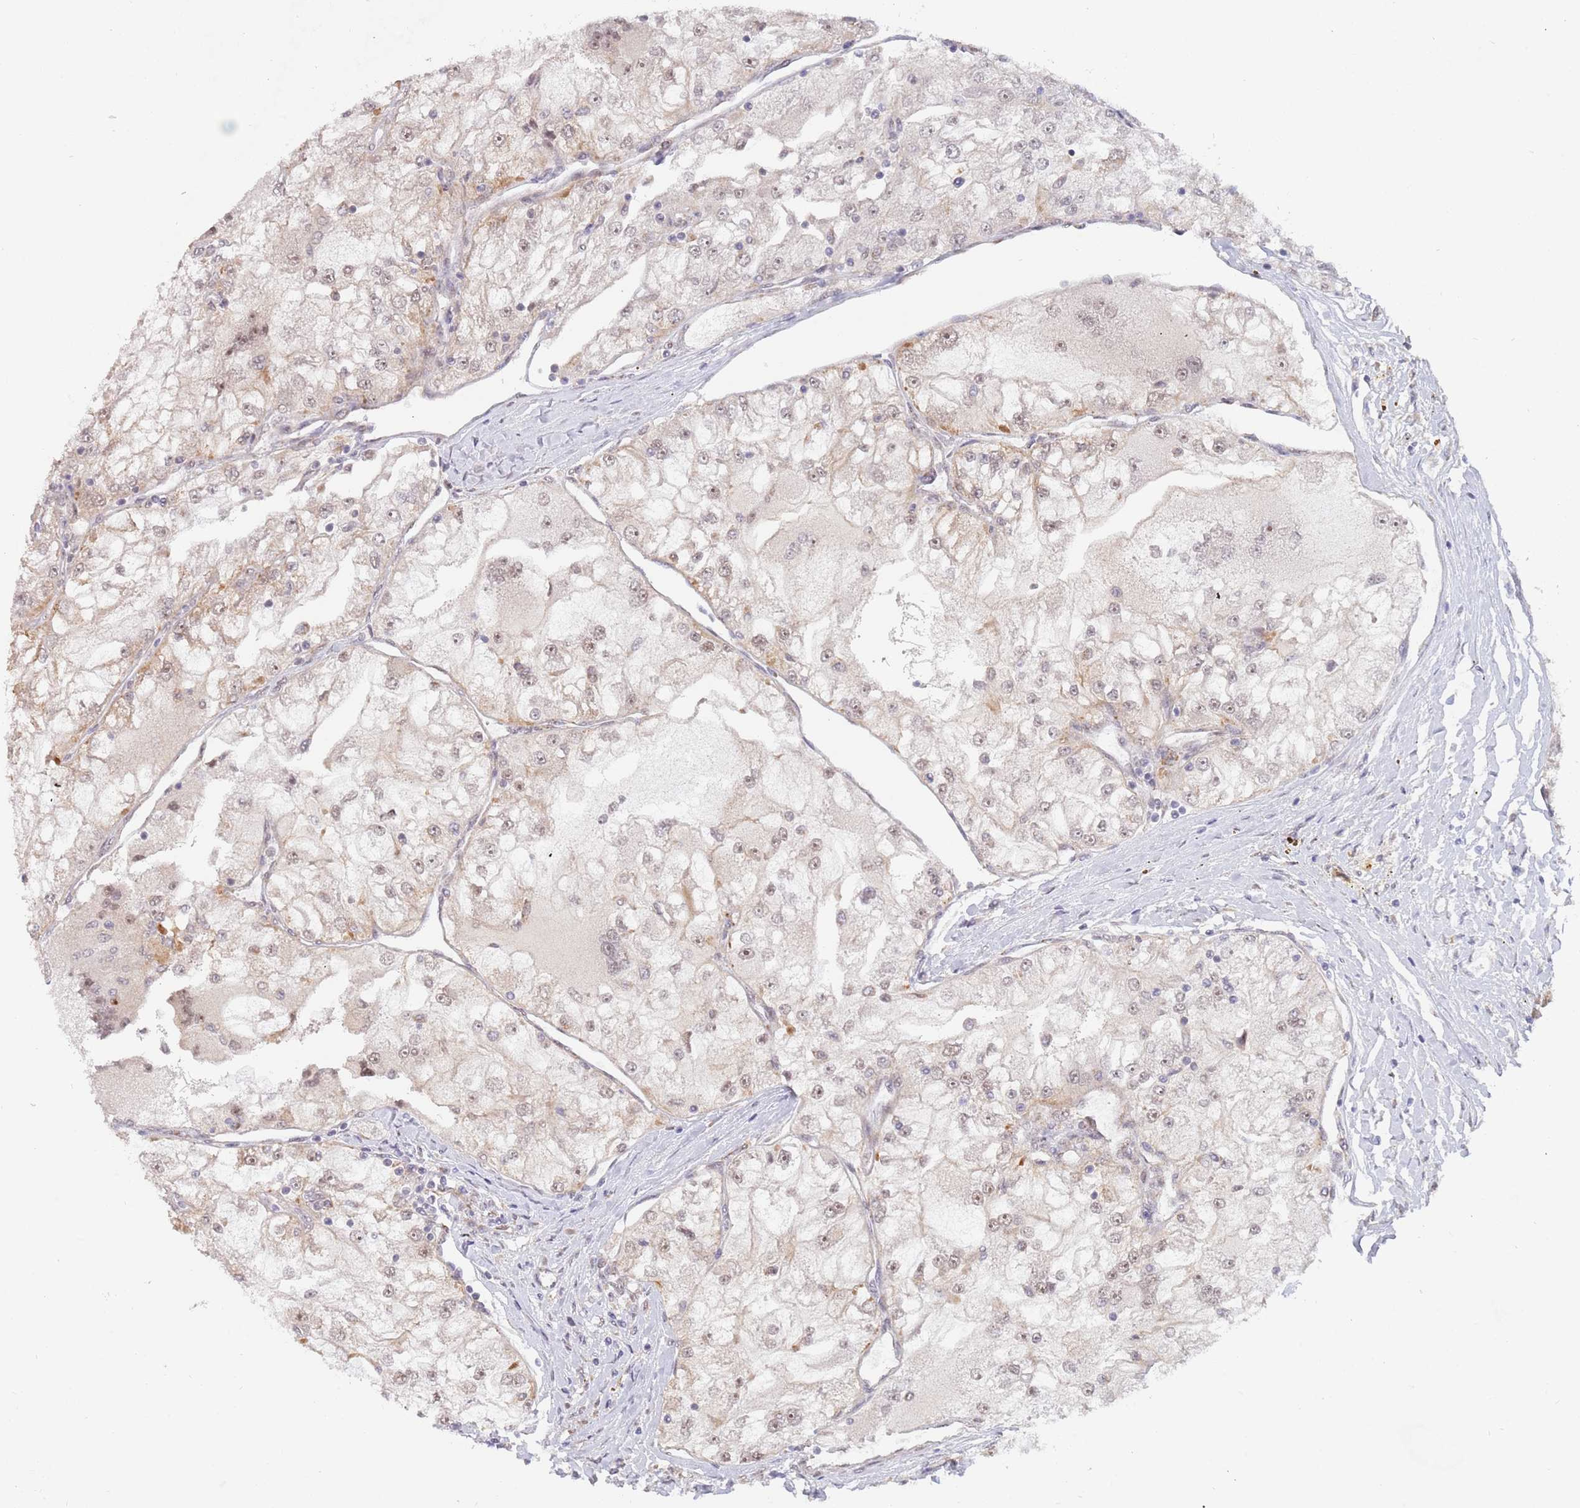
{"staining": {"intensity": "weak", "quantity": ">75%", "location": "nuclear"}, "tissue": "renal cancer", "cell_type": "Tumor cells", "image_type": "cancer", "snomed": [{"axis": "morphology", "description": "Adenocarcinoma, NOS"}, {"axis": "topography", "description": "Kidney"}], "caption": "Weak nuclear staining is identified in approximately >75% of tumor cells in adenocarcinoma (renal).", "gene": "UQCC3", "patient": {"sex": "female", "age": 72}}